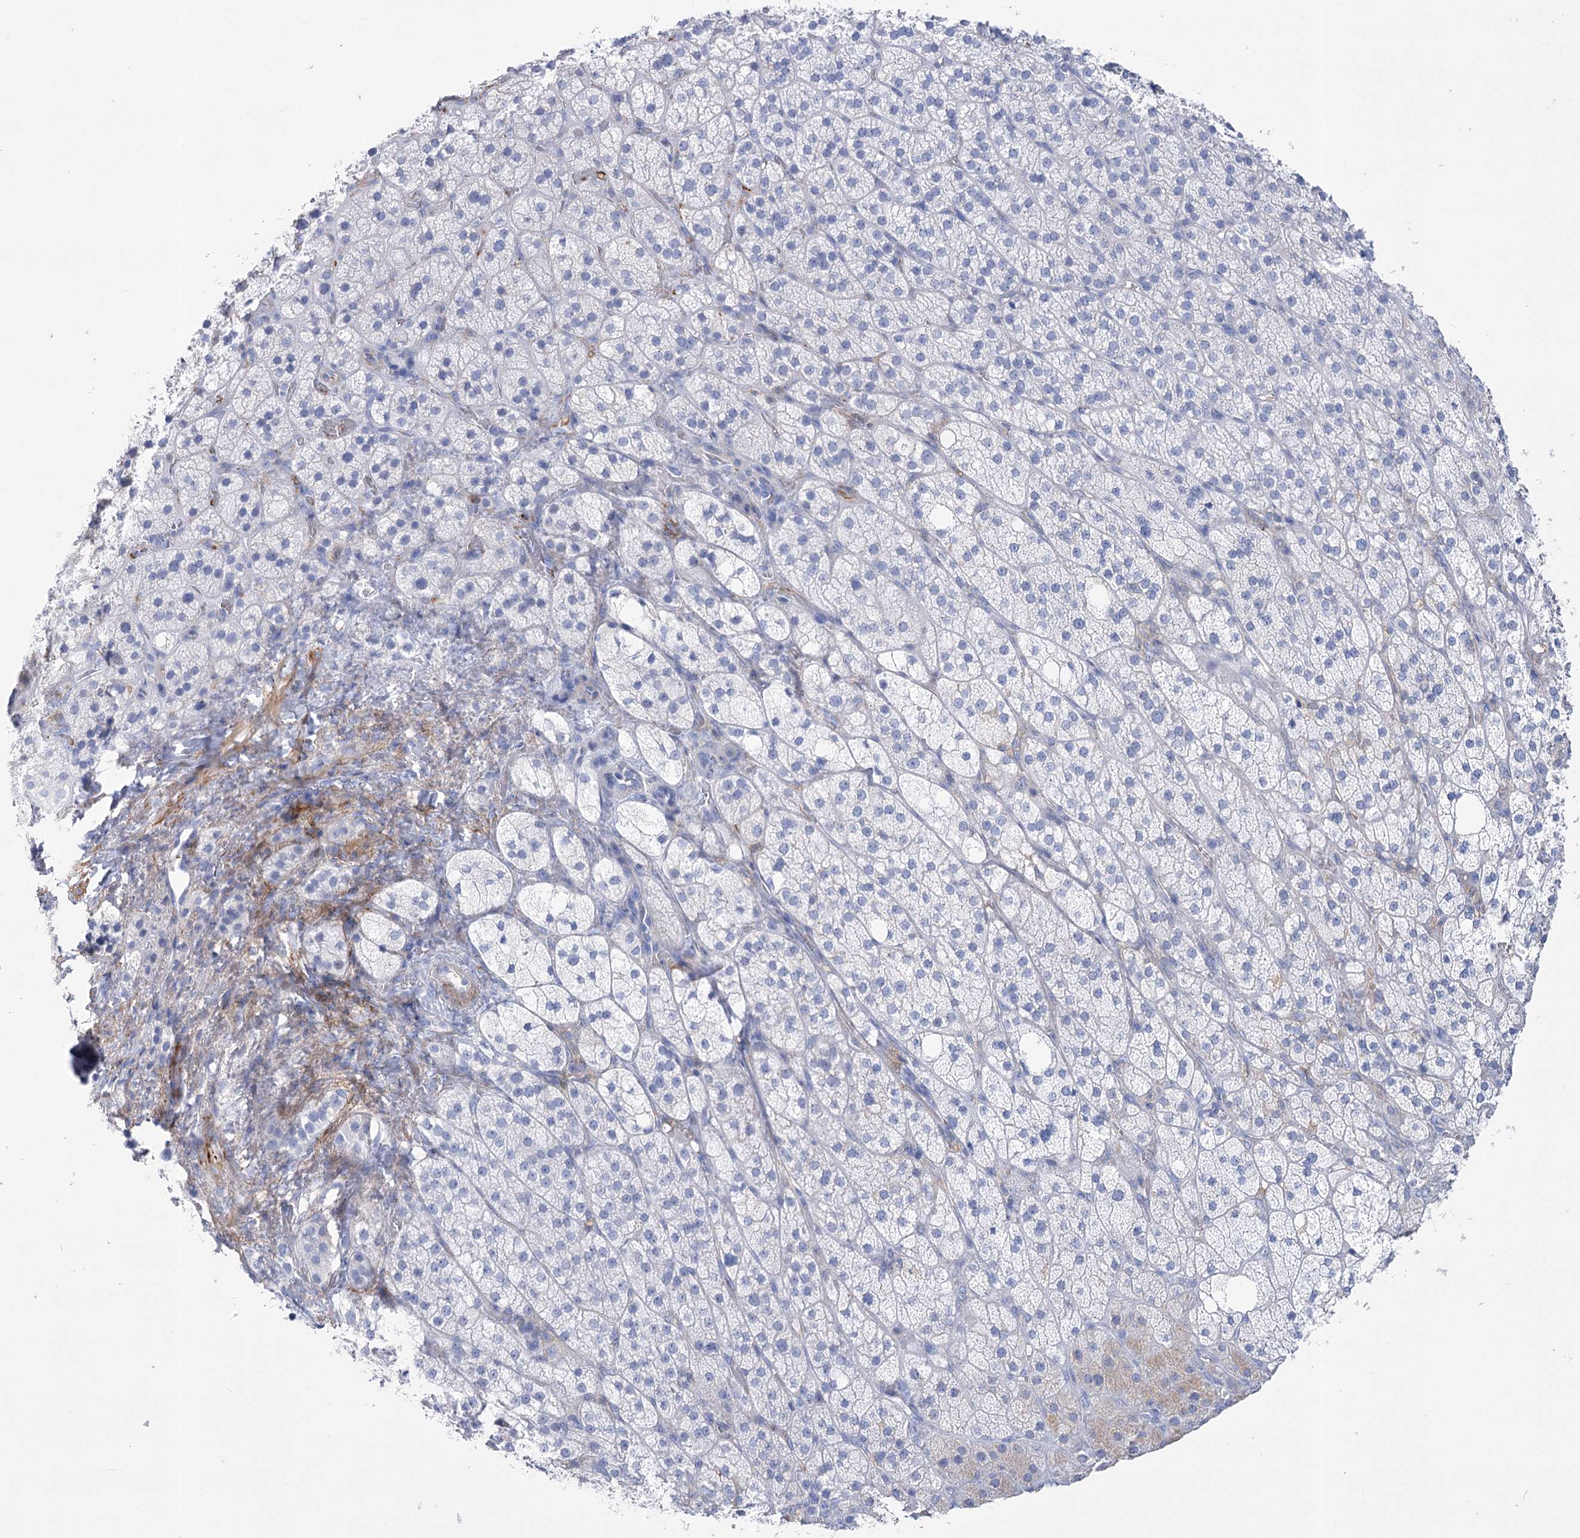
{"staining": {"intensity": "negative", "quantity": "none", "location": "none"}, "tissue": "adrenal gland", "cell_type": "Glandular cells", "image_type": "normal", "snomed": [{"axis": "morphology", "description": "Normal tissue, NOS"}, {"axis": "topography", "description": "Adrenal gland"}], "caption": "DAB immunohistochemical staining of benign adrenal gland demonstrates no significant positivity in glandular cells.", "gene": "PCDHA1", "patient": {"sex": "male", "age": 61}}